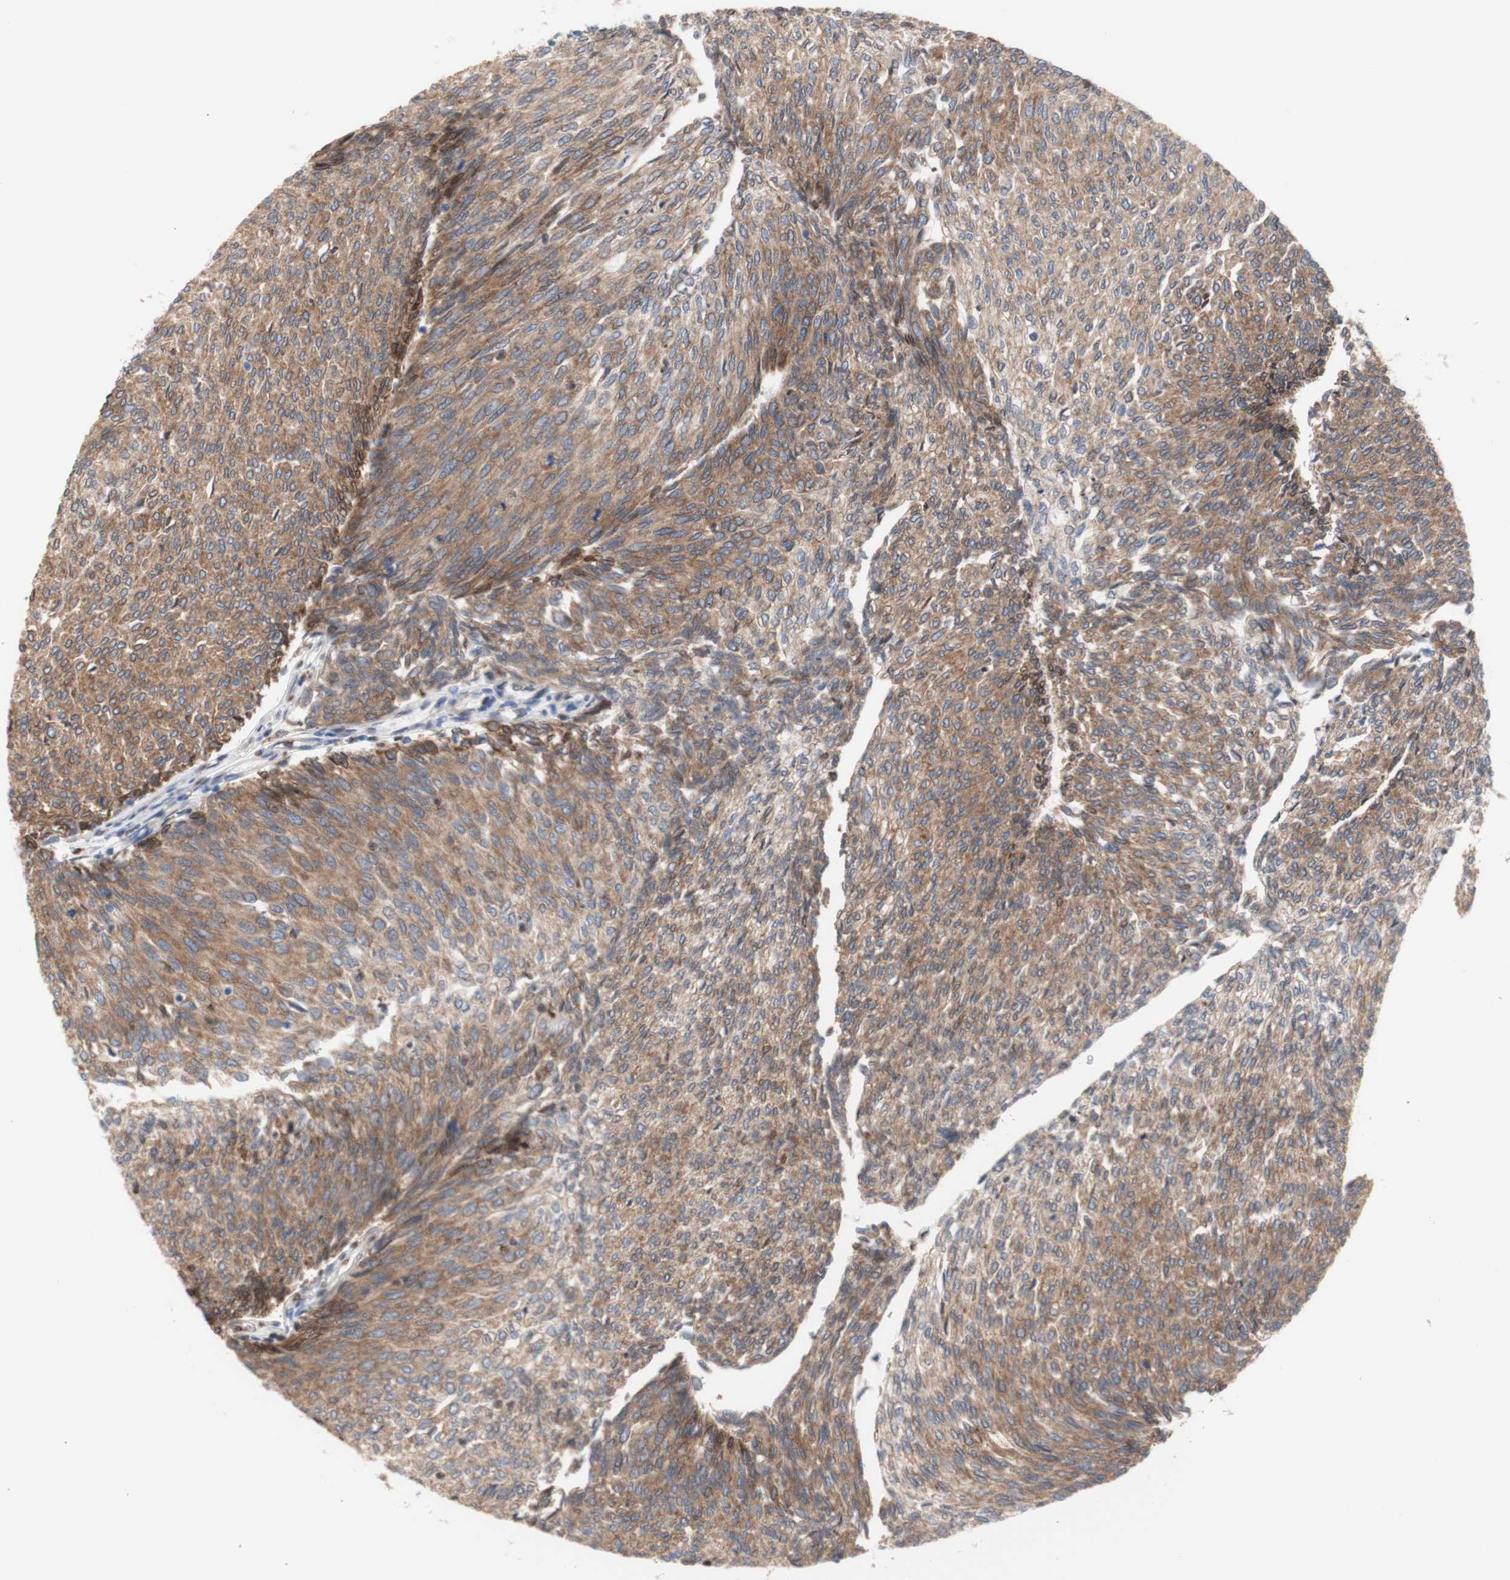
{"staining": {"intensity": "moderate", "quantity": ">75%", "location": "cytoplasmic/membranous"}, "tissue": "urothelial cancer", "cell_type": "Tumor cells", "image_type": "cancer", "snomed": [{"axis": "morphology", "description": "Urothelial carcinoma, Low grade"}, {"axis": "topography", "description": "Urinary bladder"}], "caption": "Approximately >75% of tumor cells in human urothelial carcinoma (low-grade) reveal moderate cytoplasmic/membranous protein positivity as visualized by brown immunohistochemical staining.", "gene": "ERLIN1", "patient": {"sex": "female", "age": 79}}